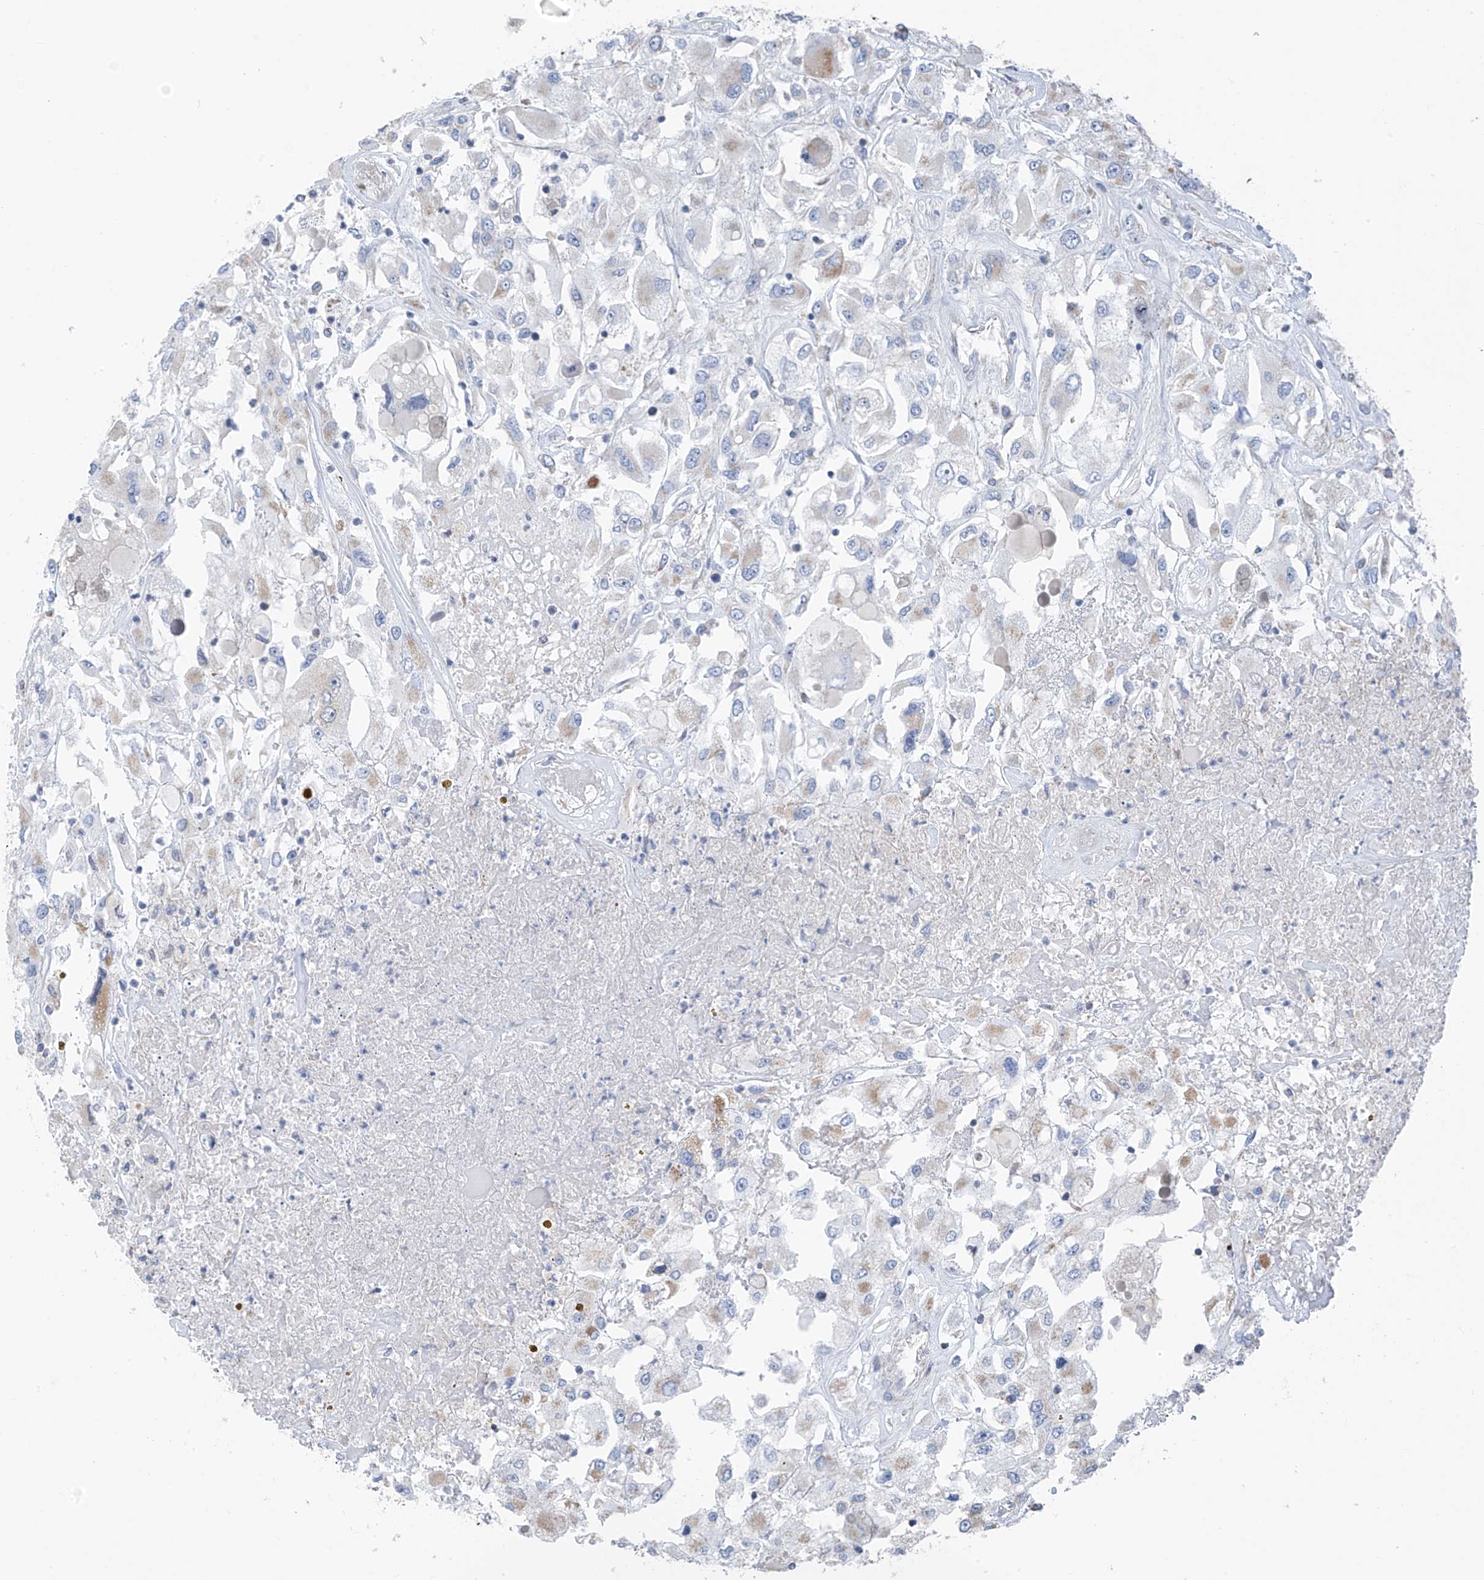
{"staining": {"intensity": "negative", "quantity": "none", "location": "none"}, "tissue": "renal cancer", "cell_type": "Tumor cells", "image_type": "cancer", "snomed": [{"axis": "morphology", "description": "Adenocarcinoma, NOS"}, {"axis": "topography", "description": "Kidney"}], "caption": "An immunohistochemistry histopathology image of renal cancer (adenocarcinoma) is shown. There is no staining in tumor cells of renal cancer (adenocarcinoma).", "gene": "SYN3", "patient": {"sex": "female", "age": 52}}